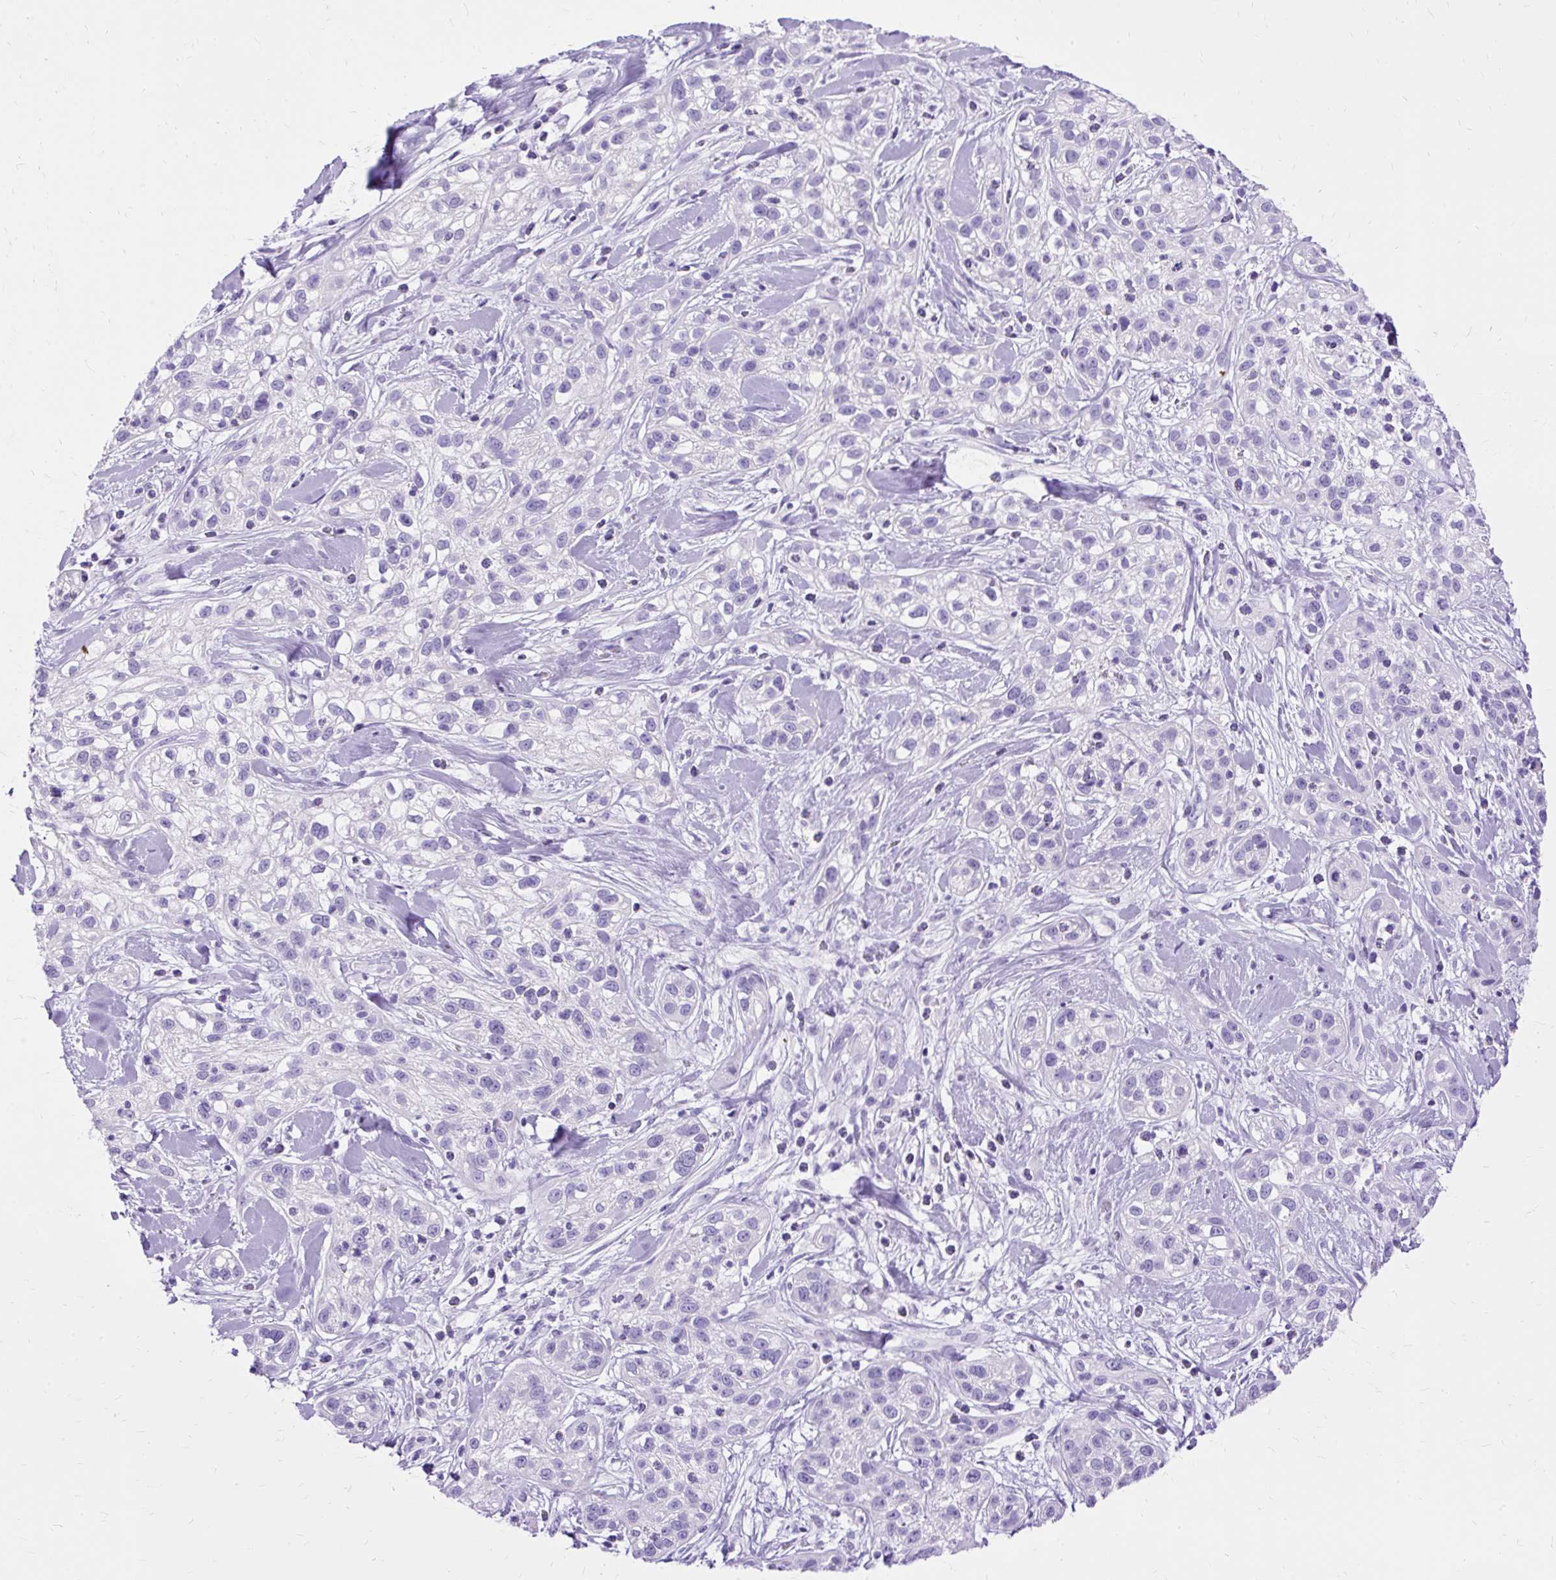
{"staining": {"intensity": "negative", "quantity": "none", "location": "none"}, "tissue": "skin cancer", "cell_type": "Tumor cells", "image_type": "cancer", "snomed": [{"axis": "morphology", "description": "Squamous cell carcinoma, NOS"}, {"axis": "topography", "description": "Skin"}], "caption": "Immunohistochemistry micrograph of neoplastic tissue: human skin cancer (squamous cell carcinoma) stained with DAB exhibits no significant protein staining in tumor cells.", "gene": "HEY1", "patient": {"sex": "male", "age": 82}}